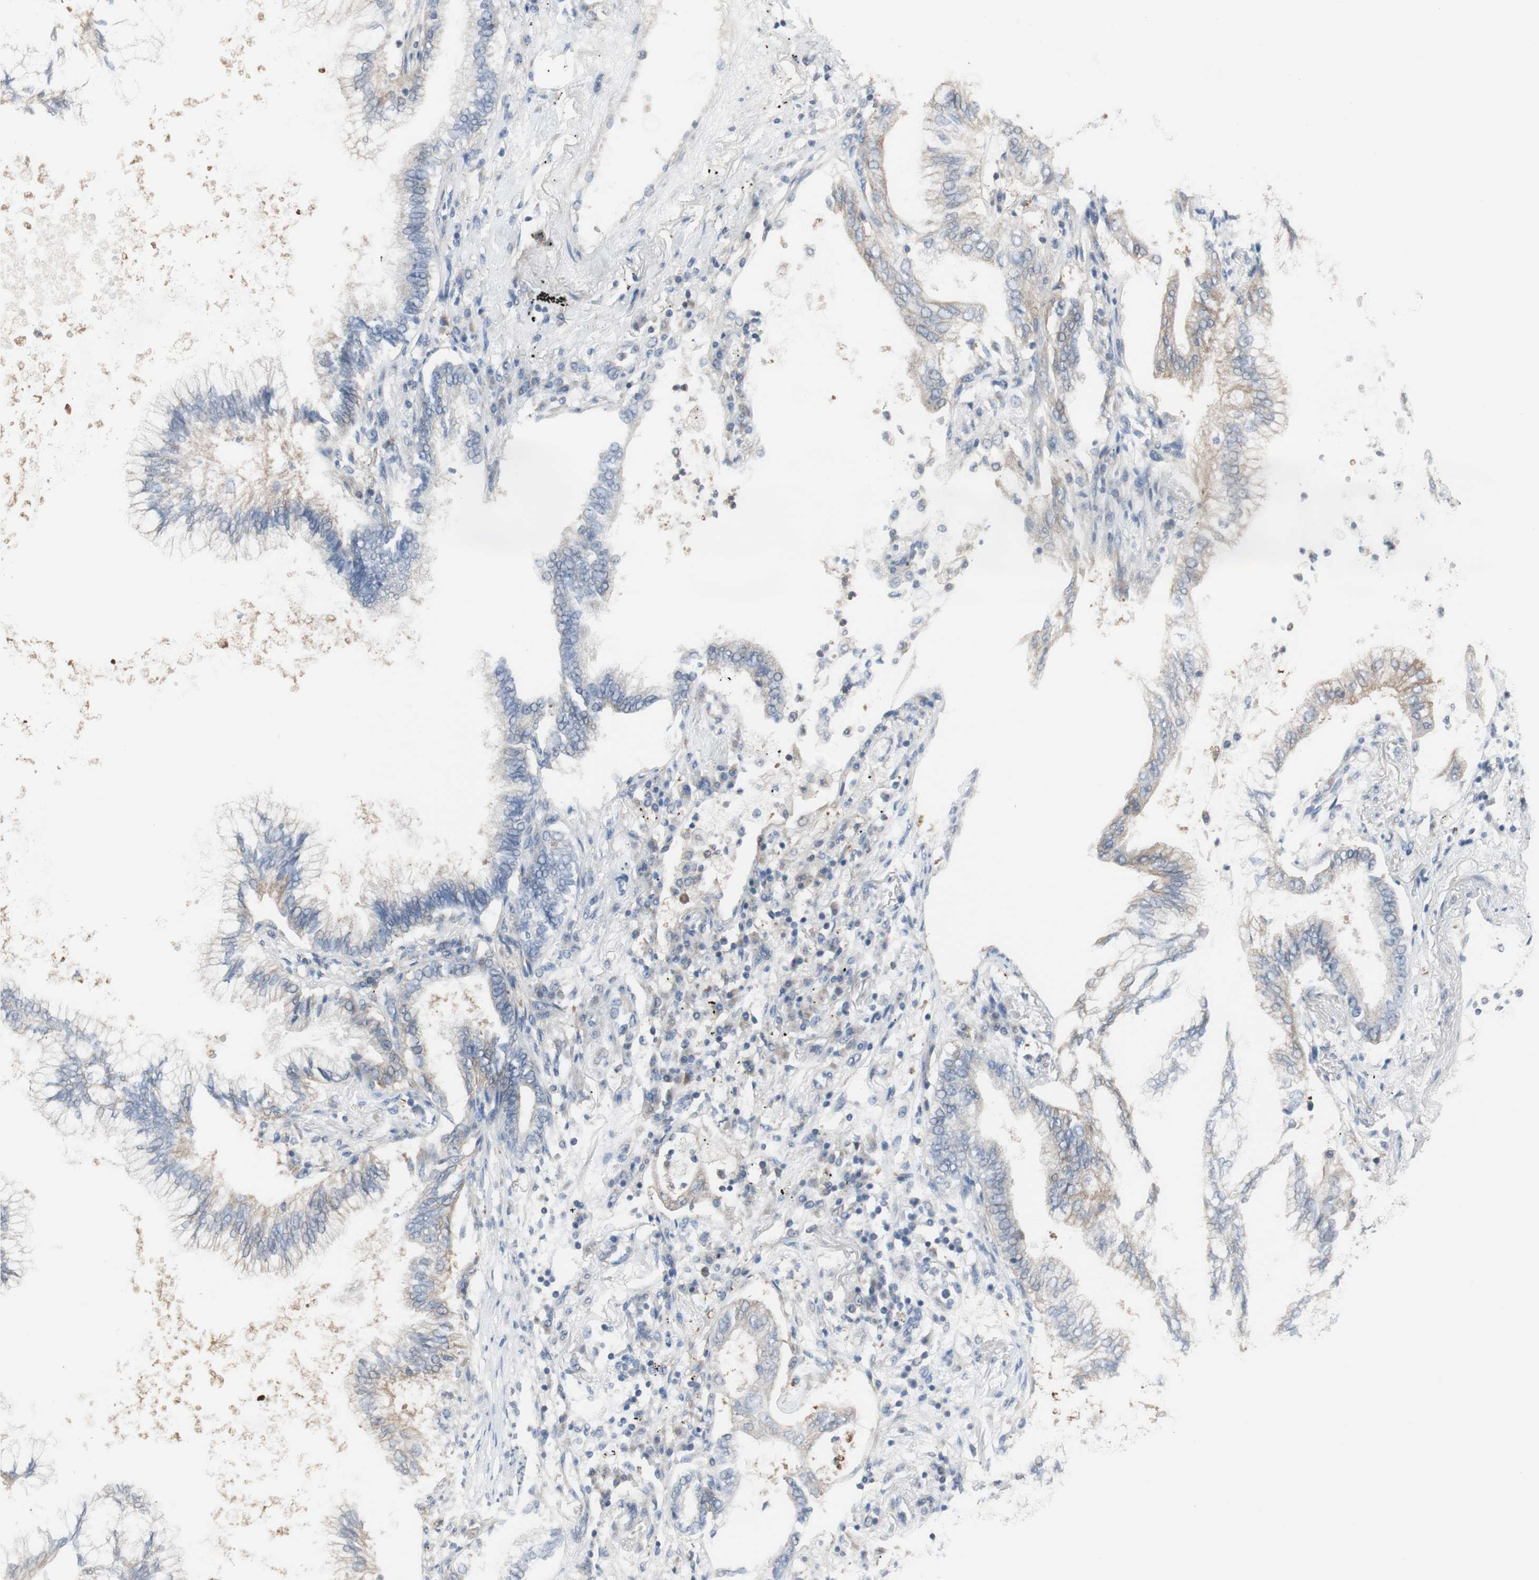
{"staining": {"intensity": "weak", "quantity": "<25%", "location": "cytoplasmic/membranous"}, "tissue": "lung cancer", "cell_type": "Tumor cells", "image_type": "cancer", "snomed": [{"axis": "morphology", "description": "Normal tissue, NOS"}, {"axis": "morphology", "description": "Adenocarcinoma, NOS"}, {"axis": "topography", "description": "Bronchus"}, {"axis": "topography", "description": "Lung"}], "caption": "Histopathology image shows no protein expression in tumor cells of lung adenocarcinoma tissue.", "gene": "C3orf52", "patient": {"sex": "female", "age": 70}}